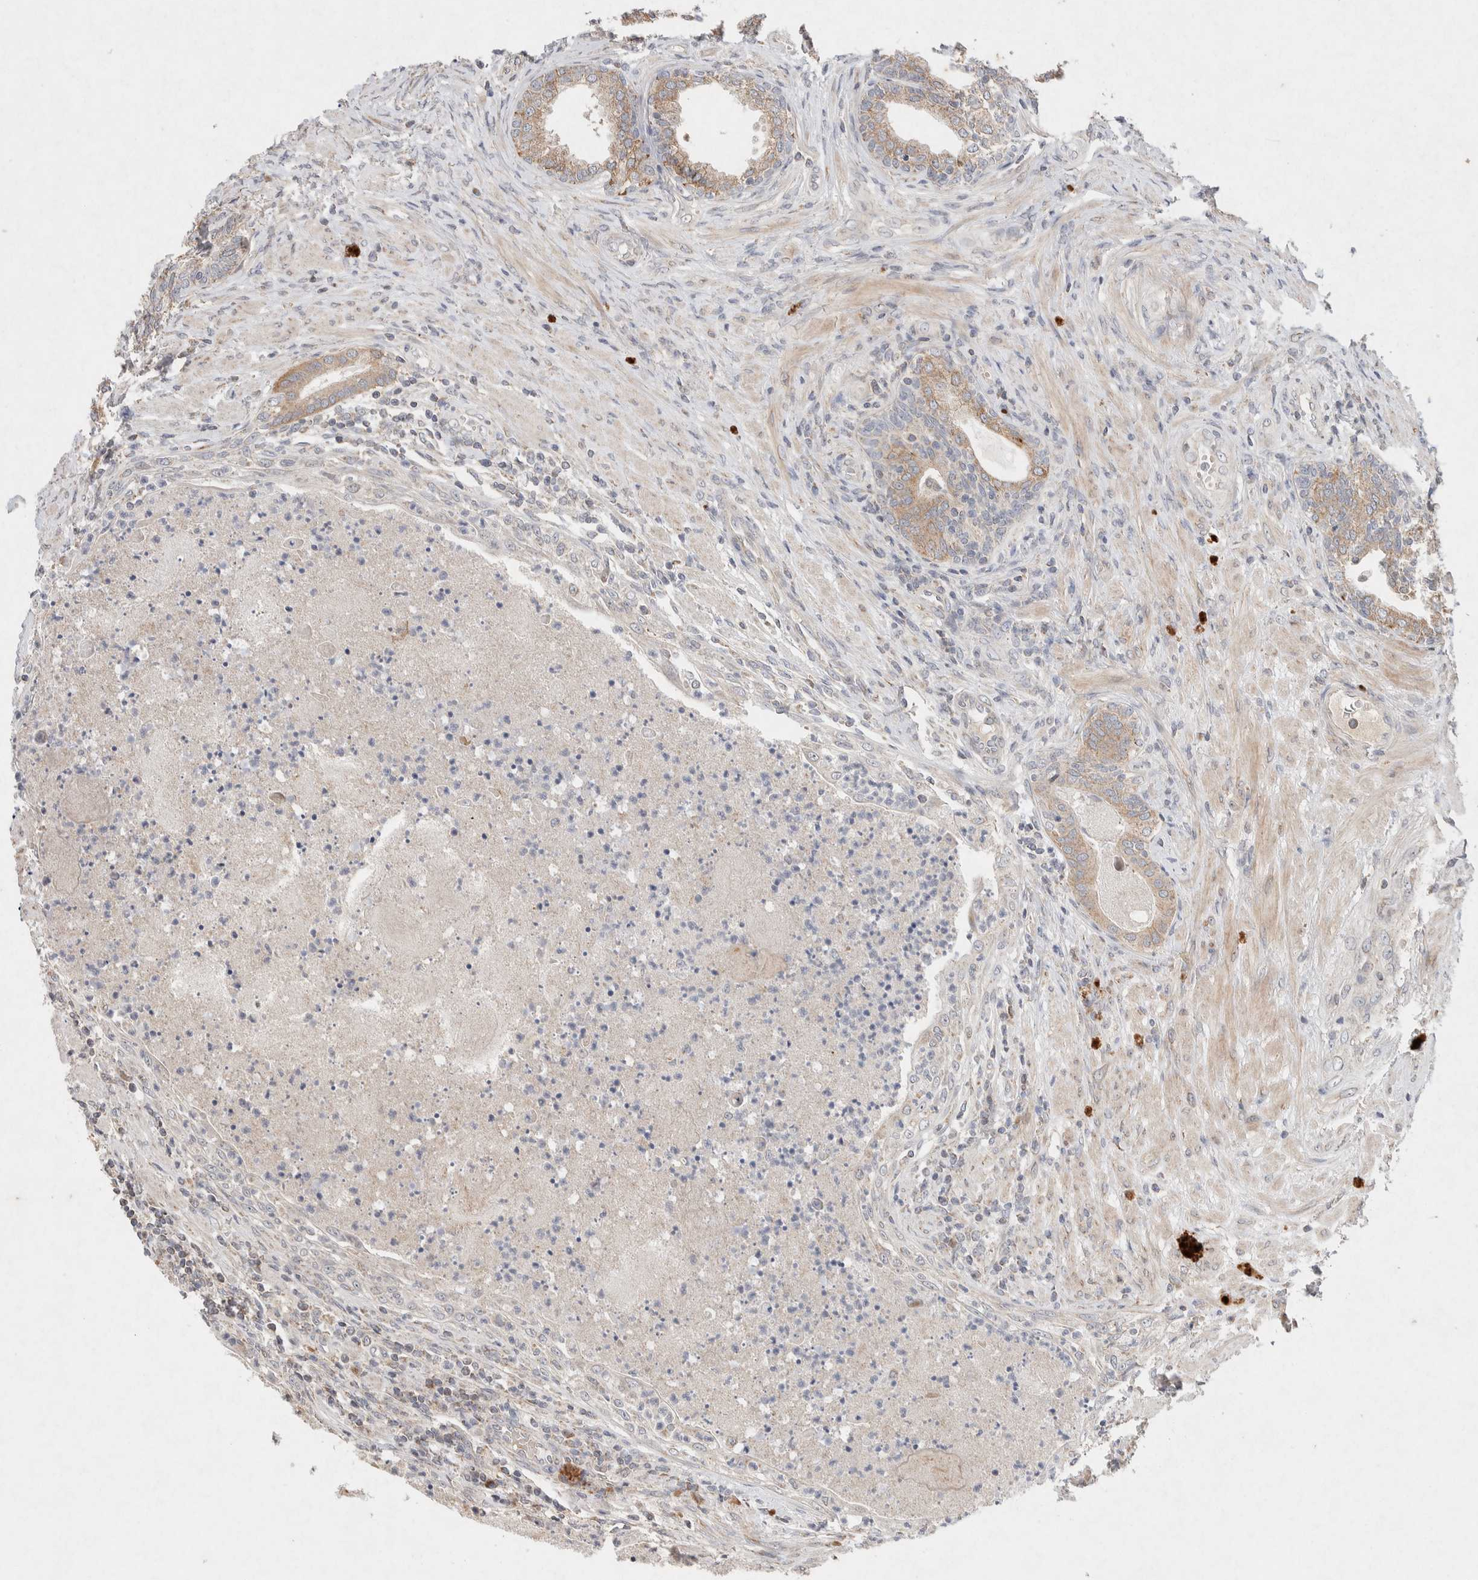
{"staining": {"intensity": "moderate", "quantity": ">75%", "location": "cytoplasmic/membranous"}, "tissue": "prostate", "cell_type": "Glandular cells", "image_type": "normal", "snomed": [{"axis": "morphology", "description": "Normal tissue, NOS"}, {"axis": "topography", "description": "Prostate"}], "caption": "Immunohistochemical staining of unremarkable human prostate shows moderate cytoplasmic/membranous protein positivity in approximately >75% of glandular cells. (IHC, brightfield microscopy, high magnification).", "gene": "CMTM4", "patient": {"sex": "male", "age": 76}}